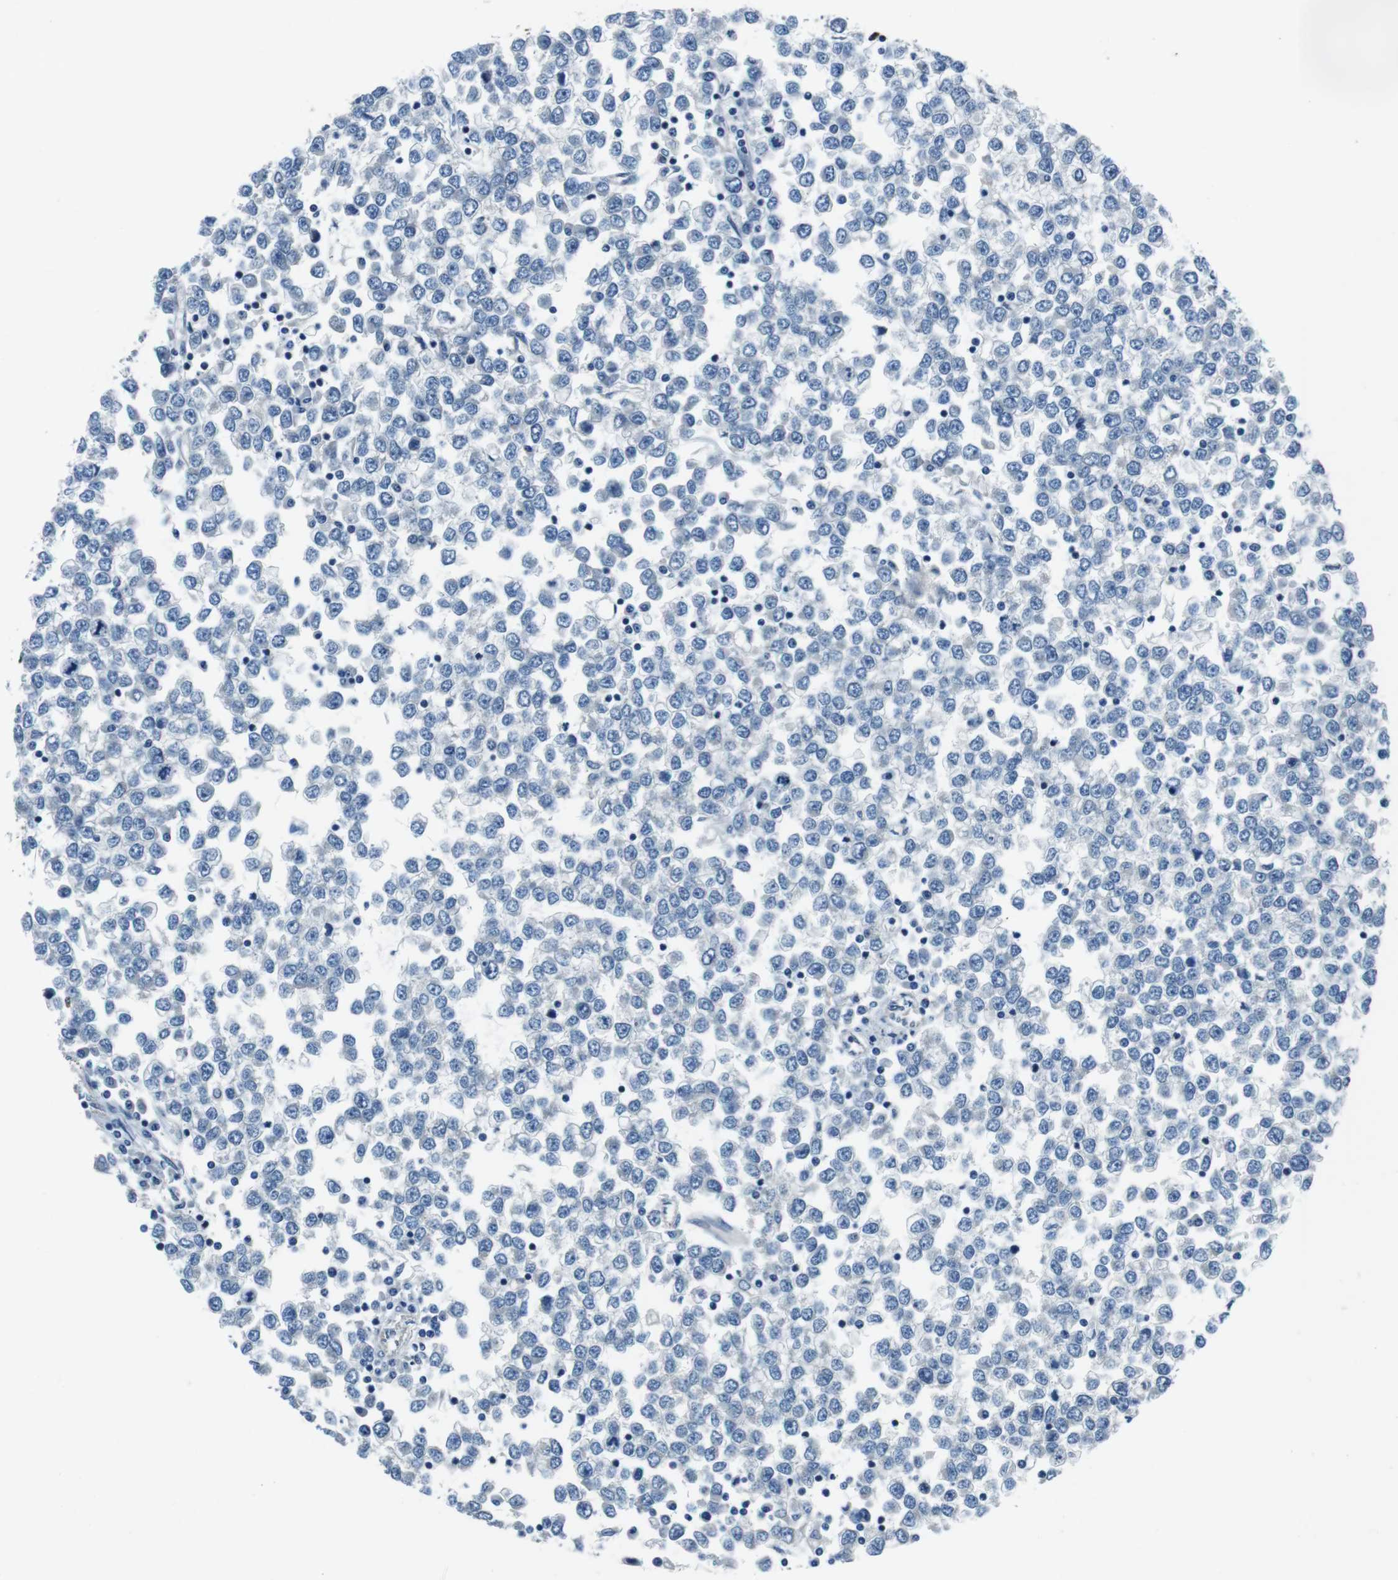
{"staining": {"intensity": "negative", "quantity": "none", "location": "none"}, "tissue": "testis cancer", "cell_type": "Tumor cells", "image_type": "cancer", "snomed": [{"axis": "morphology", "description": "Seminoma, NOS"}, {"axis": "topography", "description": "Testis"}], "caption": "The immunohistochemistry (IHC) image has no significant positivity in tumor cells of testis cancer tissue. (DAB (3,3'-diaminobenzidine) immunohistochemistry (IHC) visualized using brightfield microscopy, high magnification).", "gene": "LRRC49", "patient": {"sex": "male", "age": 65}}